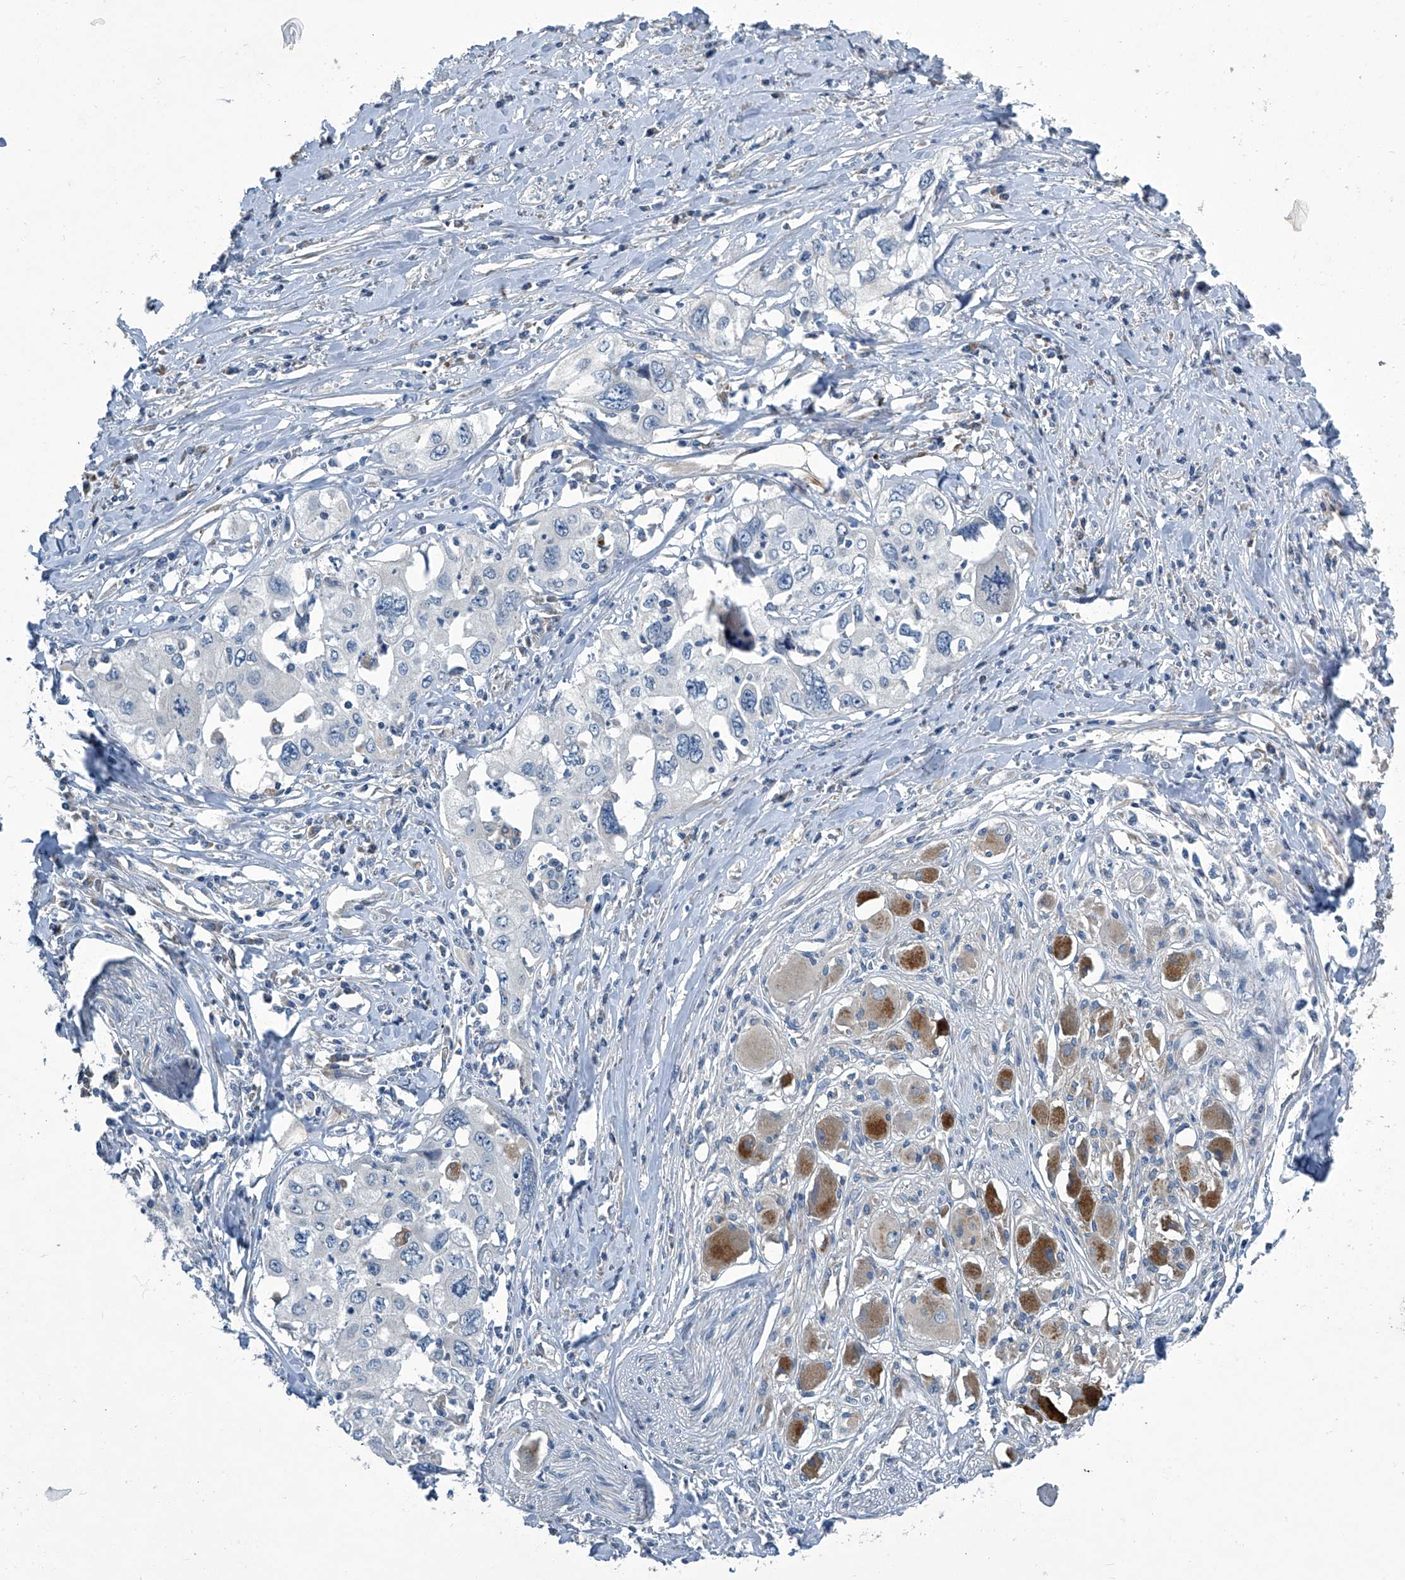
{"staining": {"intensity": "negative", "quantity": "none", "location": "none"}, "tissue": "cervical cancer", "cell_type": "Tumor cells", "image_type": "cancer", "snomed": [{"axis": "morphology", "description": "Squamous cell carcinoma, NOS"}, {"axis": "topography", "description": "Cervix"}], "caption": "The image exhibits no staining of tumor cells in squamous cell carcinoma (cervical).", "gene": "SLC26A11", "patient": {"sex": "female", "age": 31}}